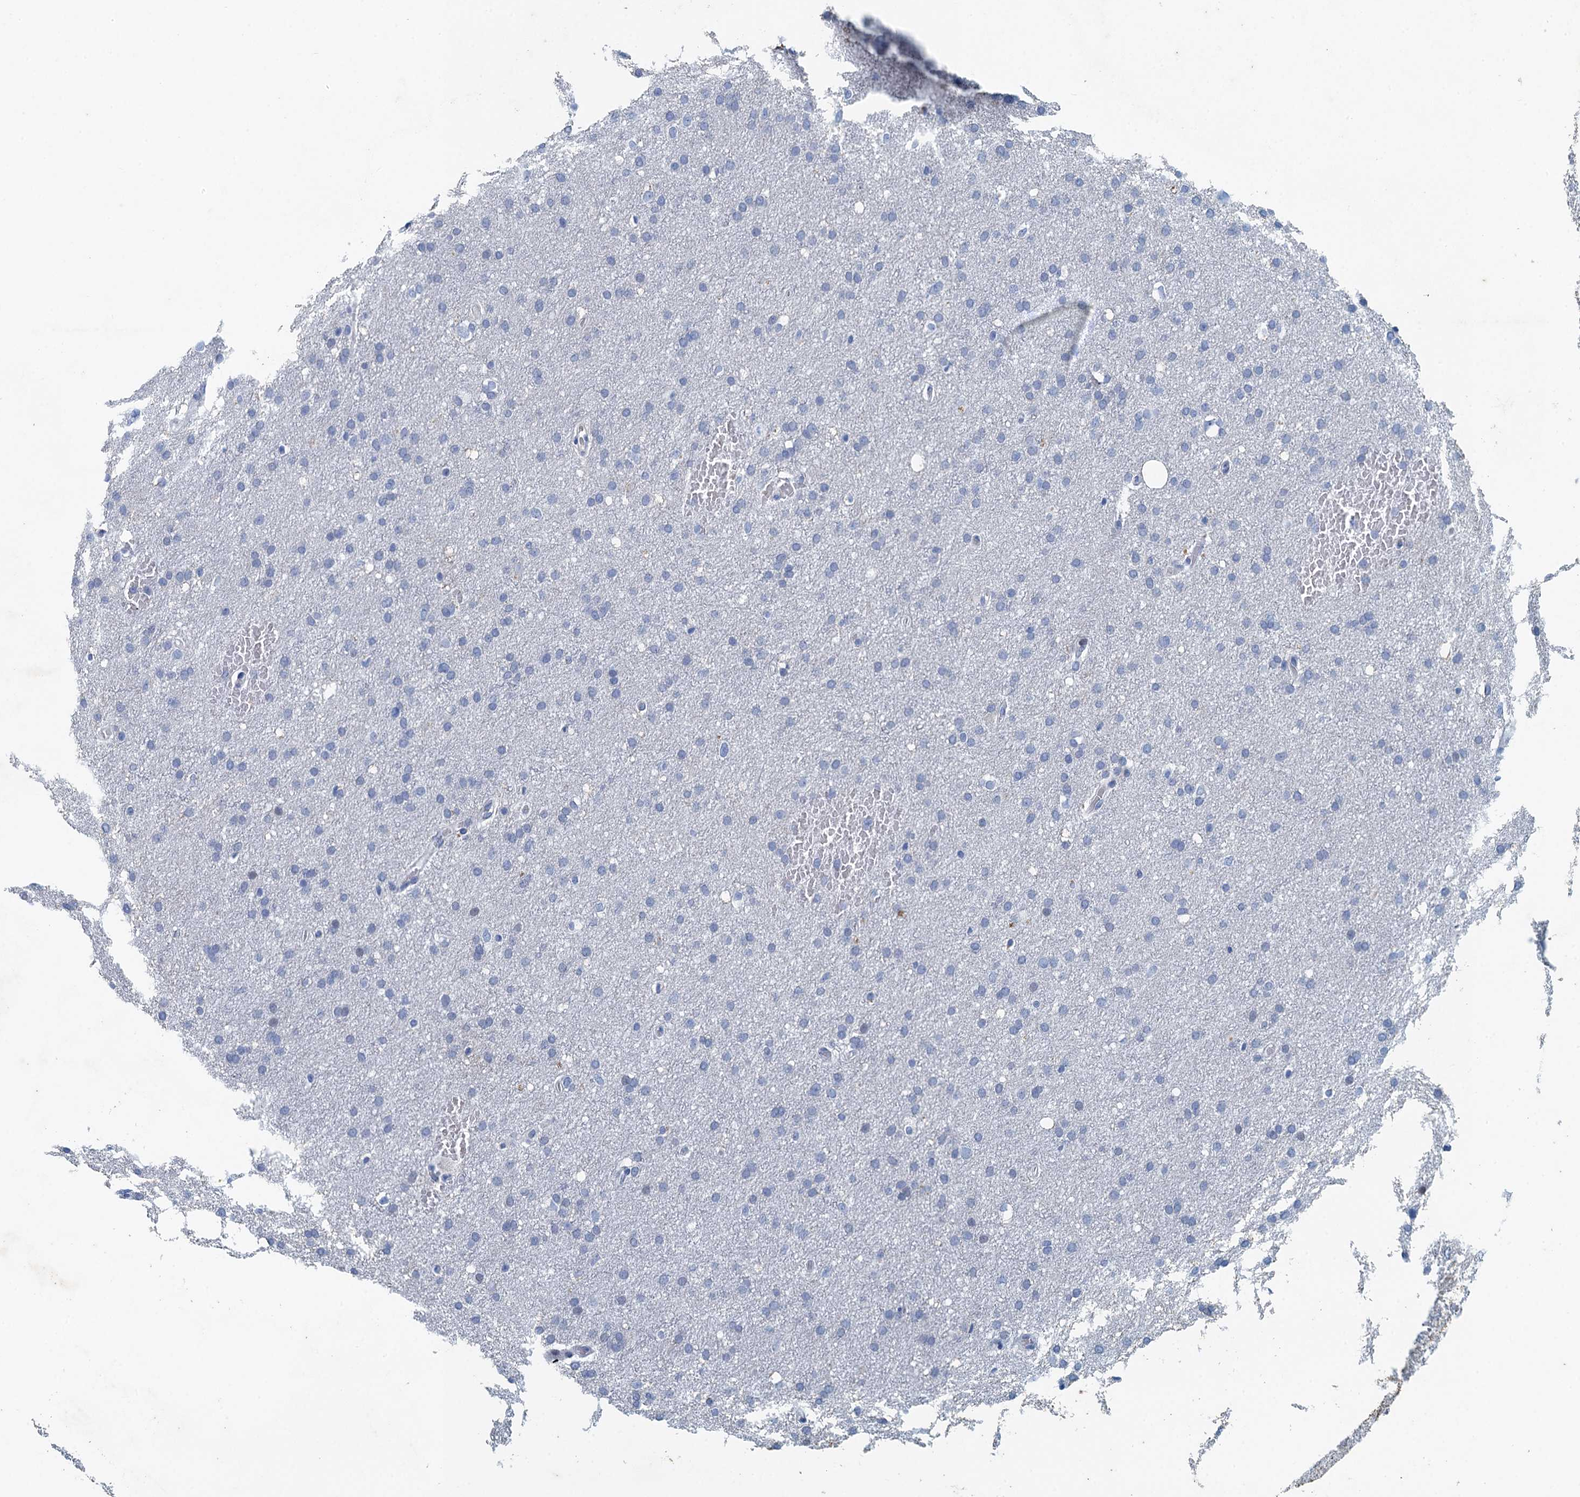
{"staining": {"intensity": "negative", "quantity": "none", "location": "none"}, "tissue": "glioma", "cell_type": "Tumor cells", "image_type": "cancer", "snomed": [{"axis": "morphology", "description": "Glioma, malignant, High grade"}, {"axis": "topography", "description": "Cerebral cortex"}], "caption": "There is no significant staining in tumor cells of malignant high-grade glioma. The staining is performed using DAB (3,3'-diaminobenzidine) brown chromogen with nuclei counter-stained in using hematoxylin.", "gene": "ANKRD13D", "patient": {"sex": "female", "age": 36}}